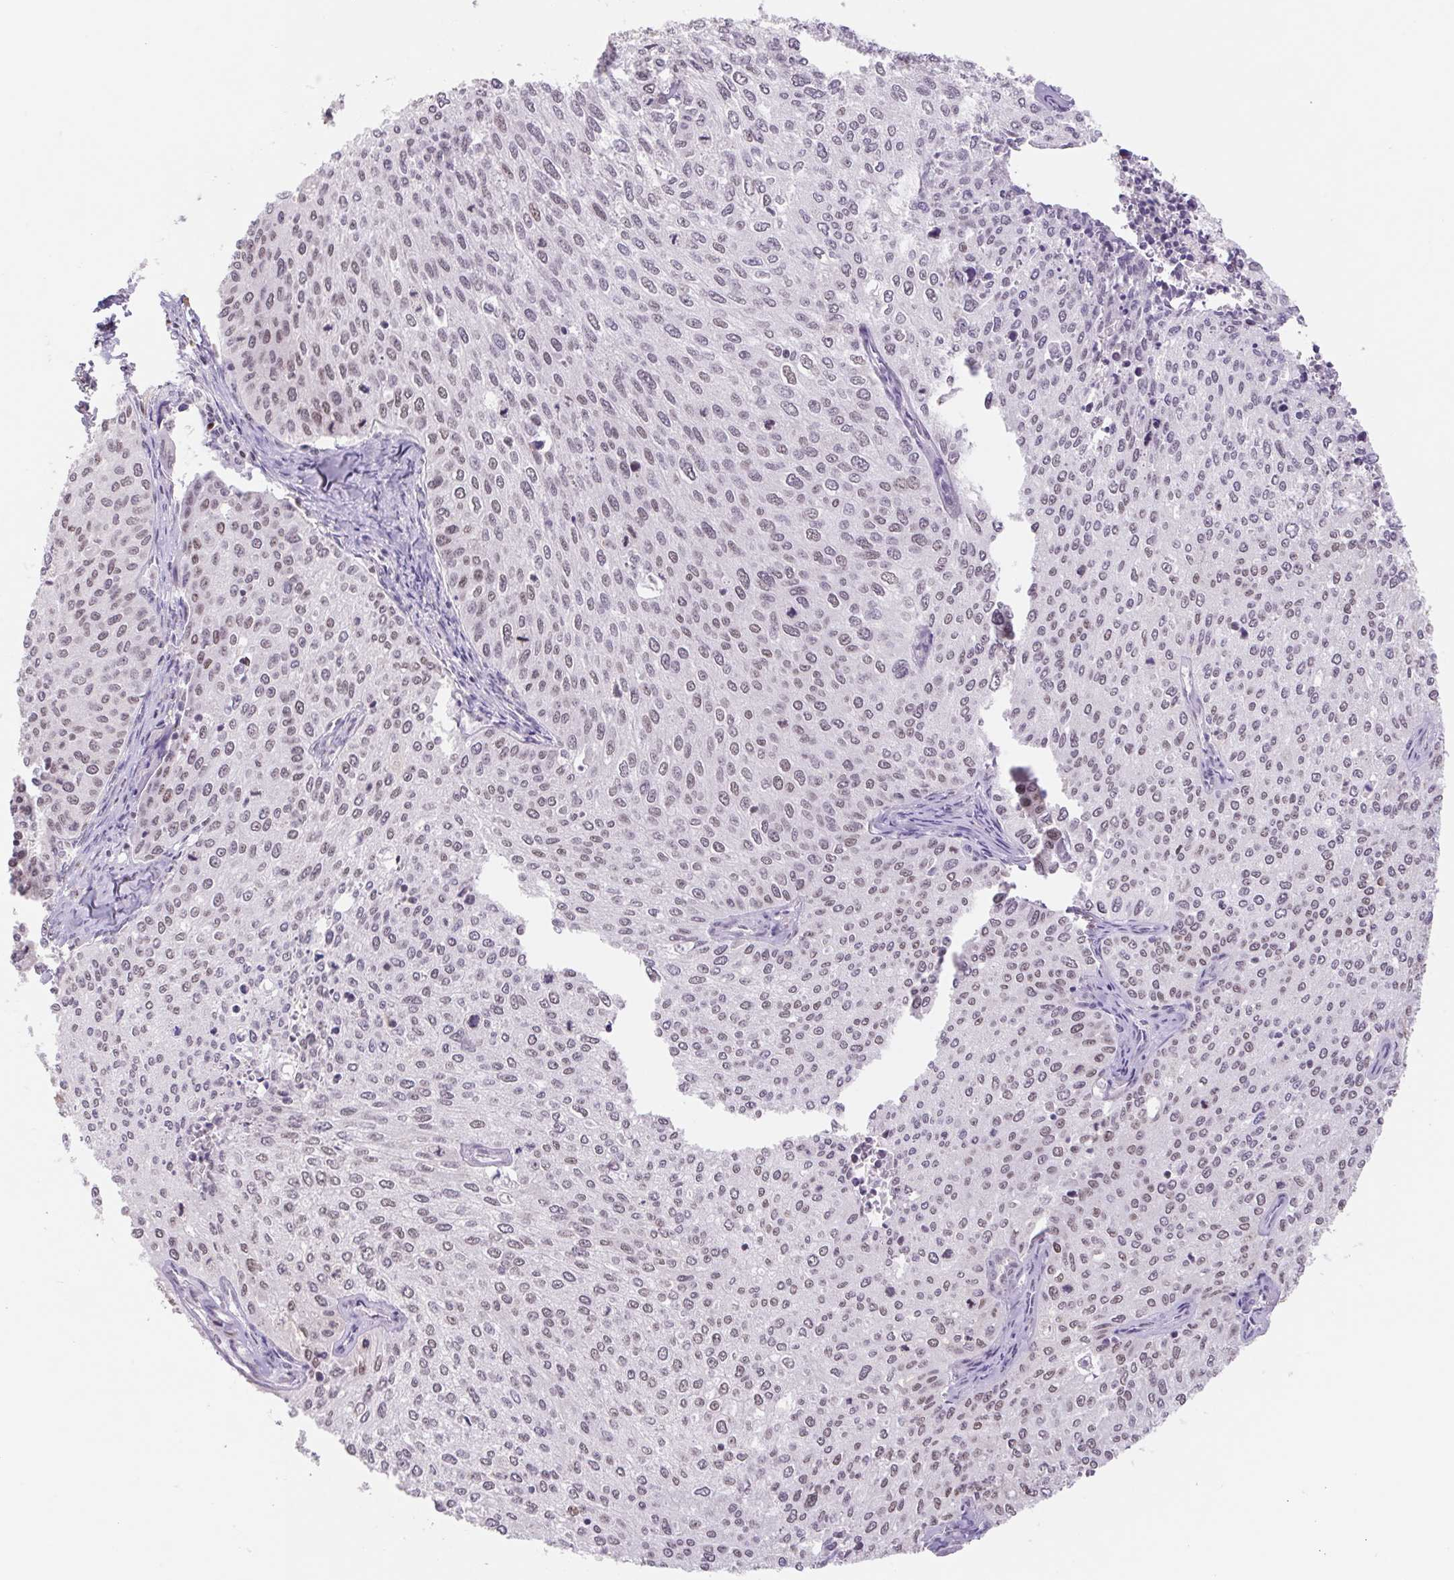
{"staining": {"intensity": "weak", "quantity": "25%-75%", "location": "nuclear"}, "tissue": "cervical cancer", "cell_type": "Tumor cells", "image_type": "cancer", "snomed": [{"axis": "morphology", "description": "Squamous cell carcinoma, NOS"}, {"axis": "topography", "description": "Cervix"}], "caption": "Approximately 25%-75% of tumor cells in cervical cancer demonstrate weak nuclear protein expression as visualized by brown immunohistochemical staining.", "gene": "TRERF1", "patient": {"sex": "female", "age": 38}}